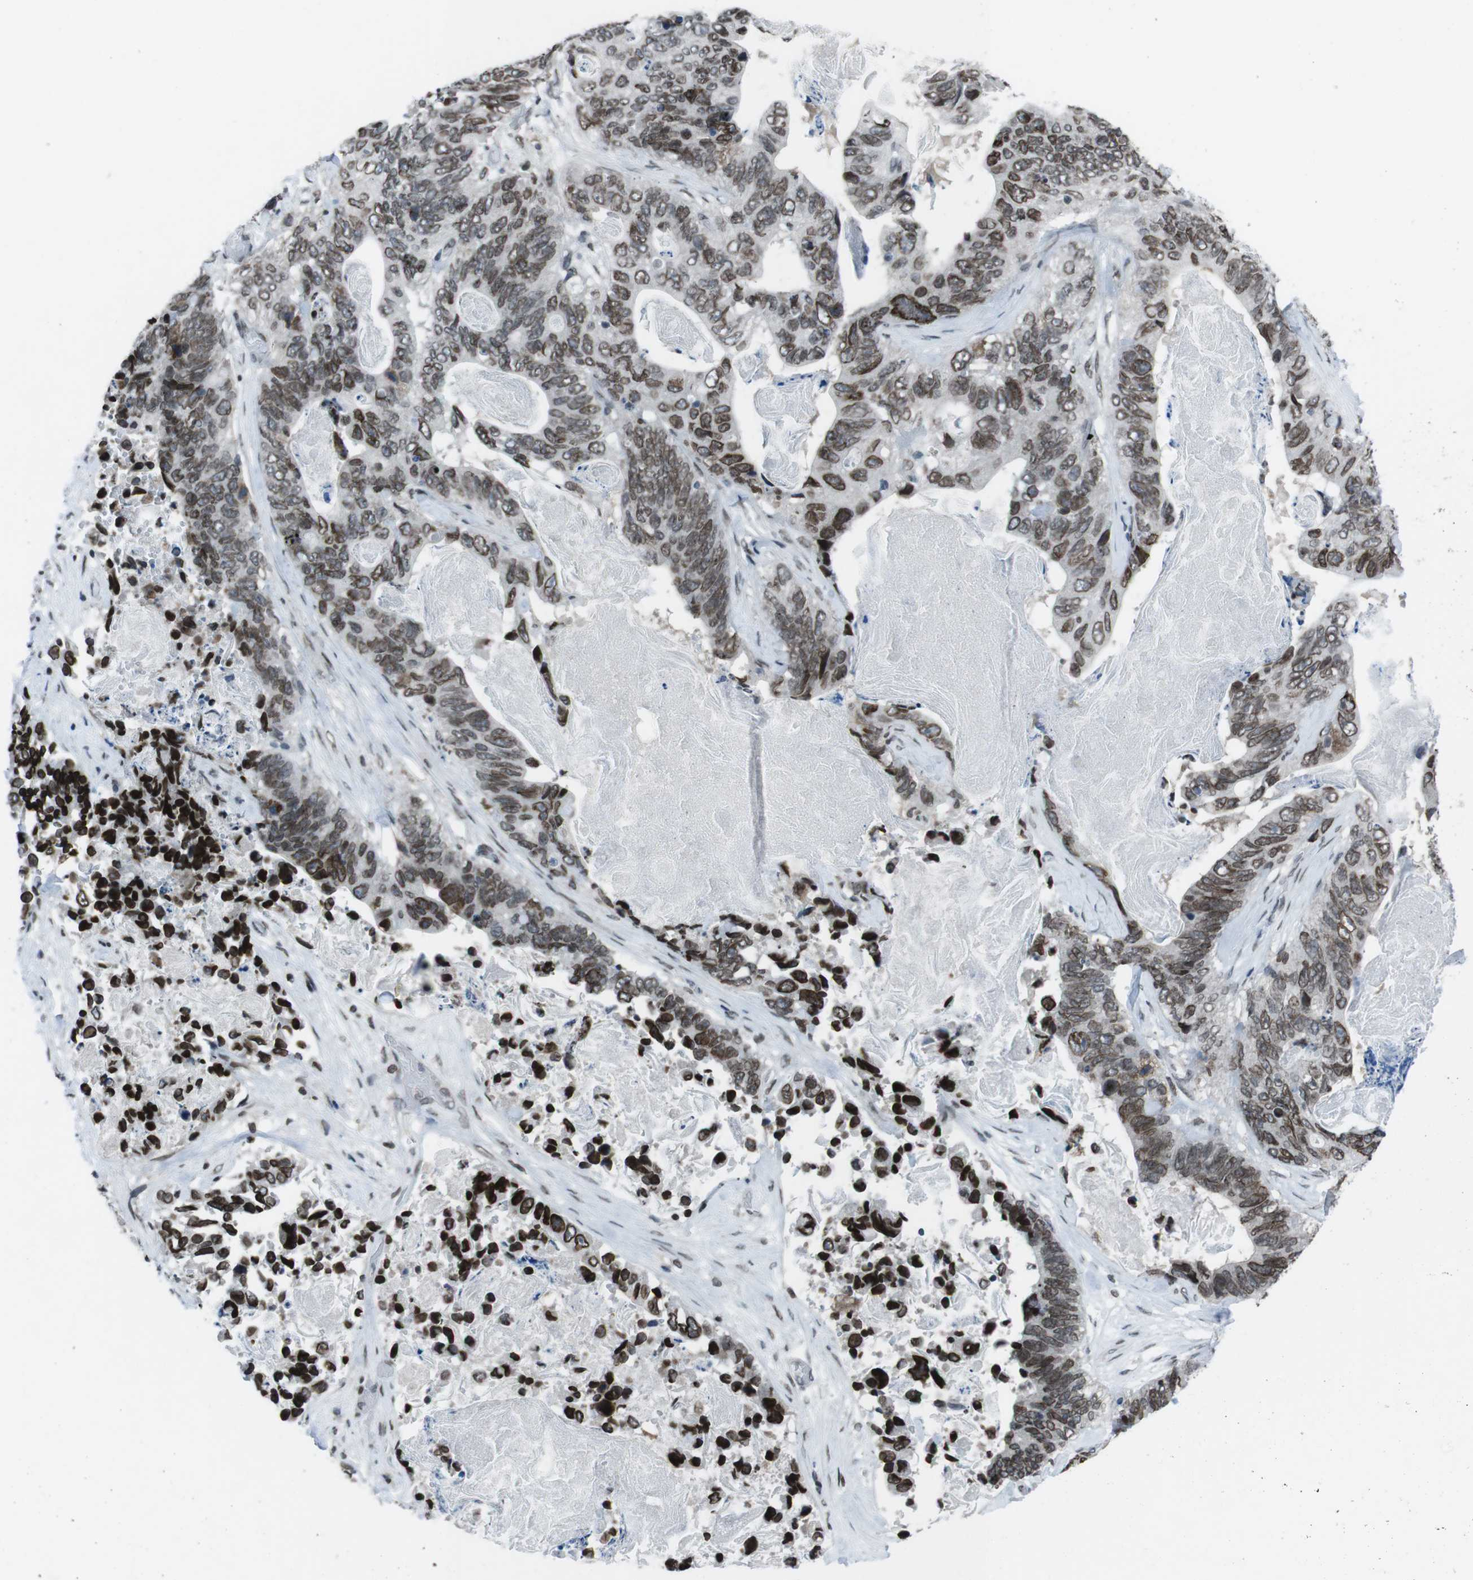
{"staining": {"intensity": "moderate", "quantity": ">75%", "location": "cytoplasmic/membranous,nuclear"}, "tissue": "stomach cancer", "cell_type": "Tumor cells", "image_type": "cancer", "snomed": [{"axis": "morphology", "description": "Adenocarcinoma, NOS"}, {"axis": "topography", "description": "Stomach"}], "caption": "Protein staining displays moderate cytoplasmic/membranous and nuclear staining in about >75% of tumor cells in stomach cancer.", "gene": "MAD1L1", "patient": {"sex": "female", "age": 89}}